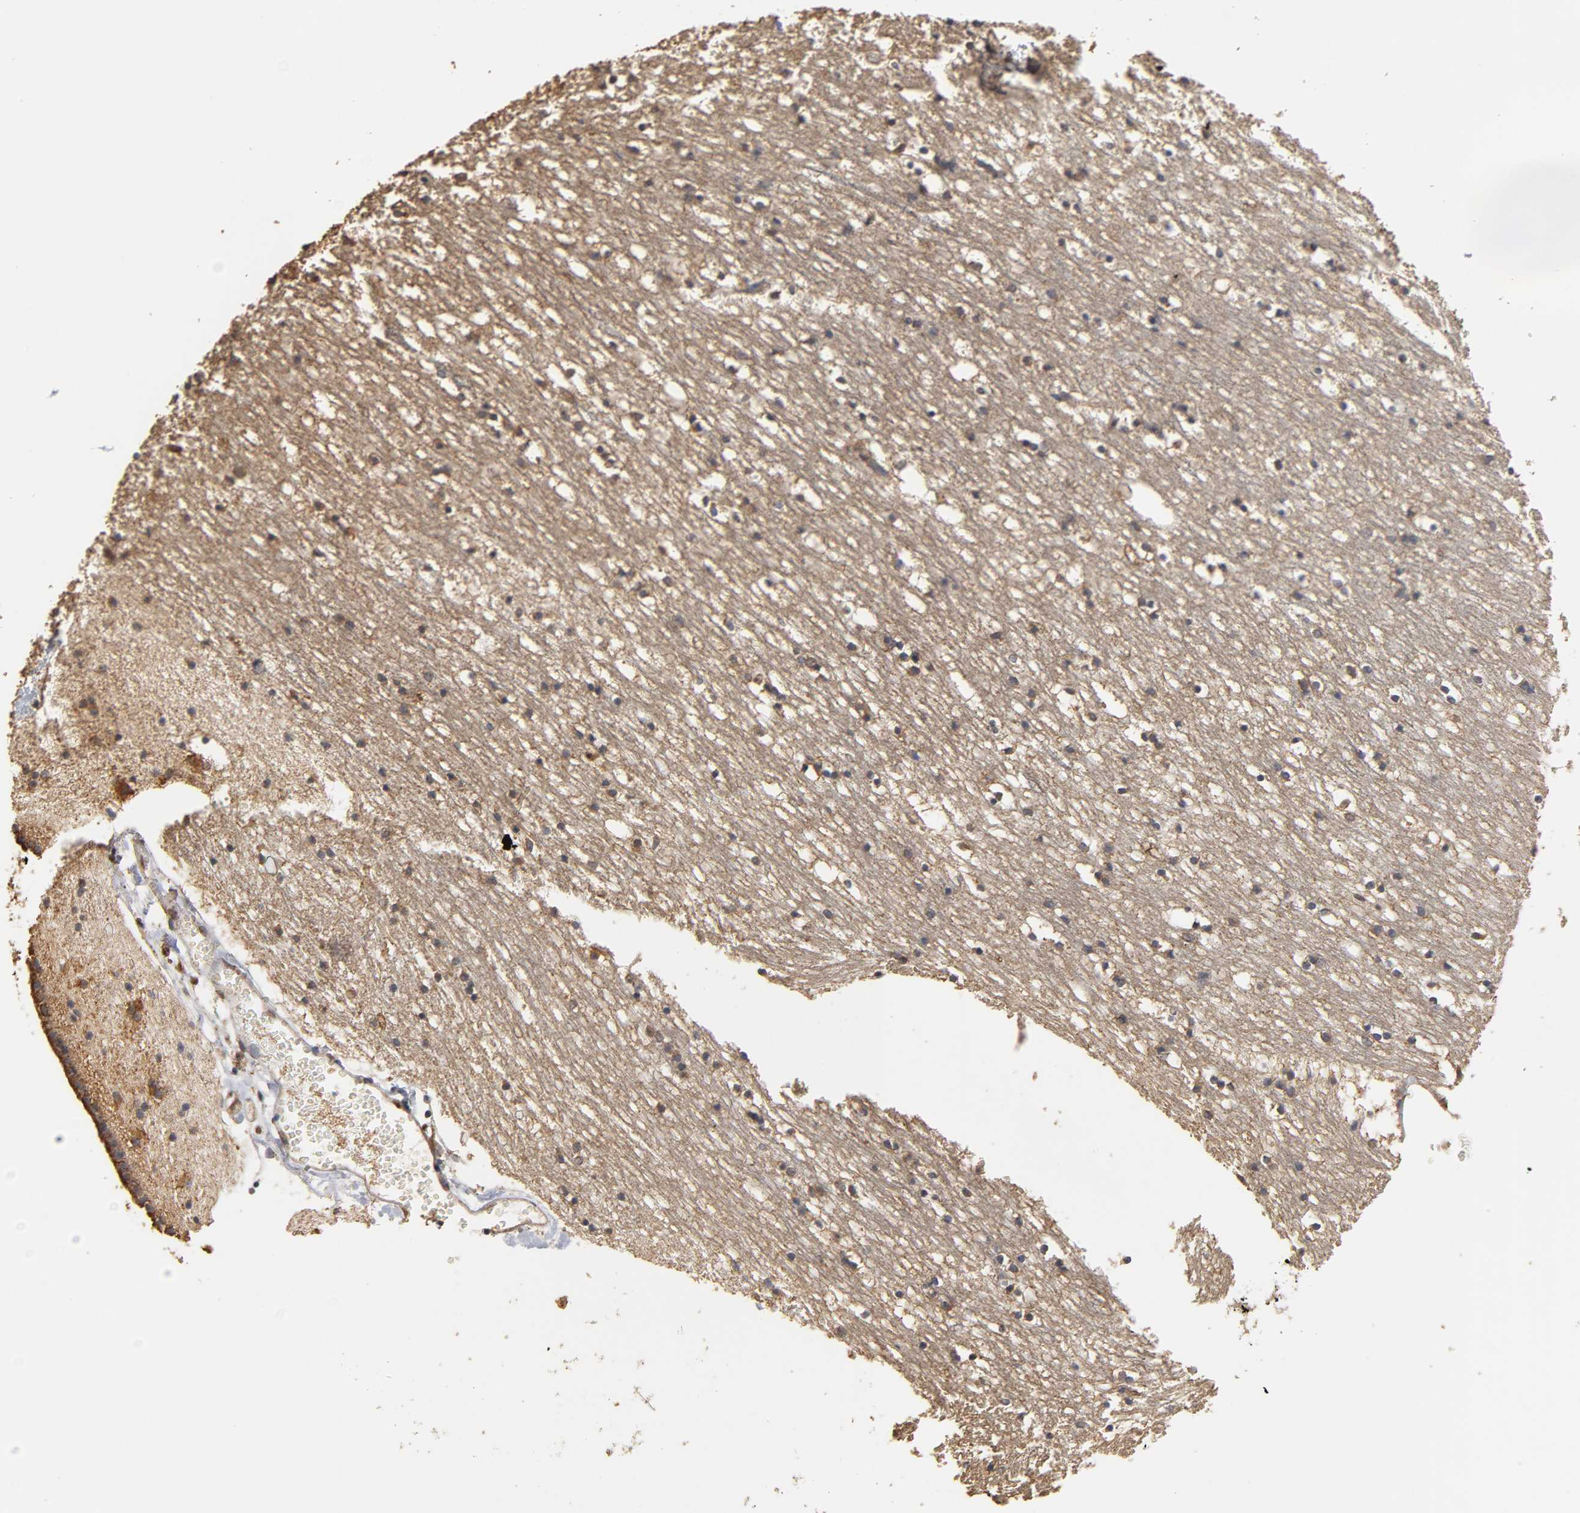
{"staining": {"intensity": "weak", "quantity": "<25%", "location": "cytoplasmic/membranous"}, "tissue": "caudate", "cell_type": "Glial cells", "image_type": "normal", "snomed": [{"axis": "morphology", "description": "Normal tissue, NOS"}, {"axis": "topography", "description": "Lateral ventricle wall"}], "caption": "DAB (3,3'-diaminobenzidine) immunohistochemical staining of benign human caudate shows no significant staining in glial cells.", "gene": "PKN1", "patient": {"sex": "male", "age": 45}}